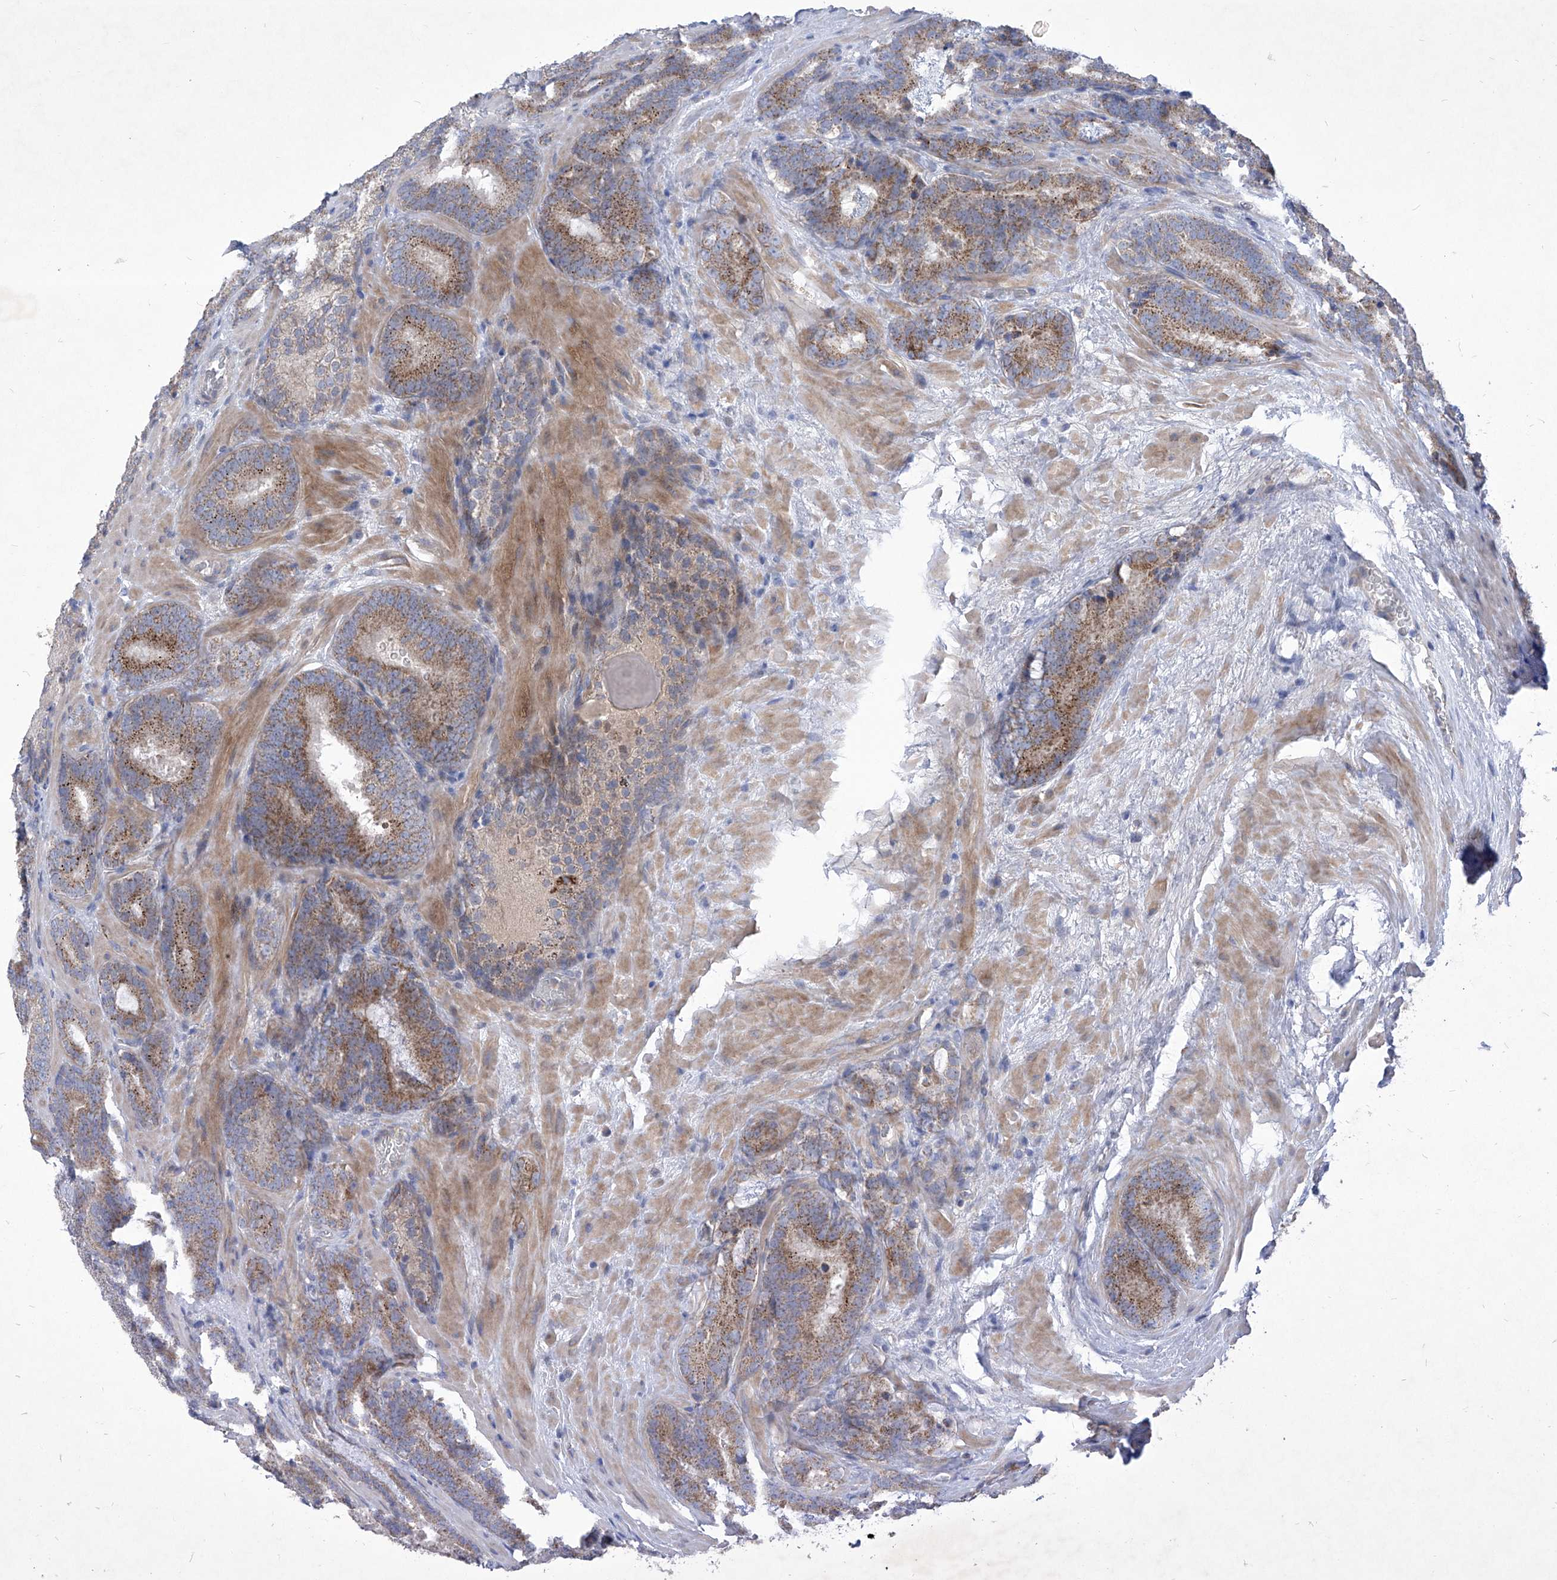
{"staining": {"intensity": "moderate", "quantity": ">75%", "location": "cytoplasmic/membranous"}, "tissue": "prostate cancer", "cell_type": "Tumor cells", "image_type": "cancer", "snomed": [{"axis": "morphology", "description": "Adenocarcinoma, High grade"}, {"axis": "topography", "description": "Prostate"}], "caption": "Adenocarcinoma (high-grade) (prostate) stained with immunohistochemistry (IHC) demonstrates moderate cytoplasmic/membranous positivity in approximately >75% of tumor cells.", "gene": "COQ3", "patient": {"sex": "male", "age": 66}}